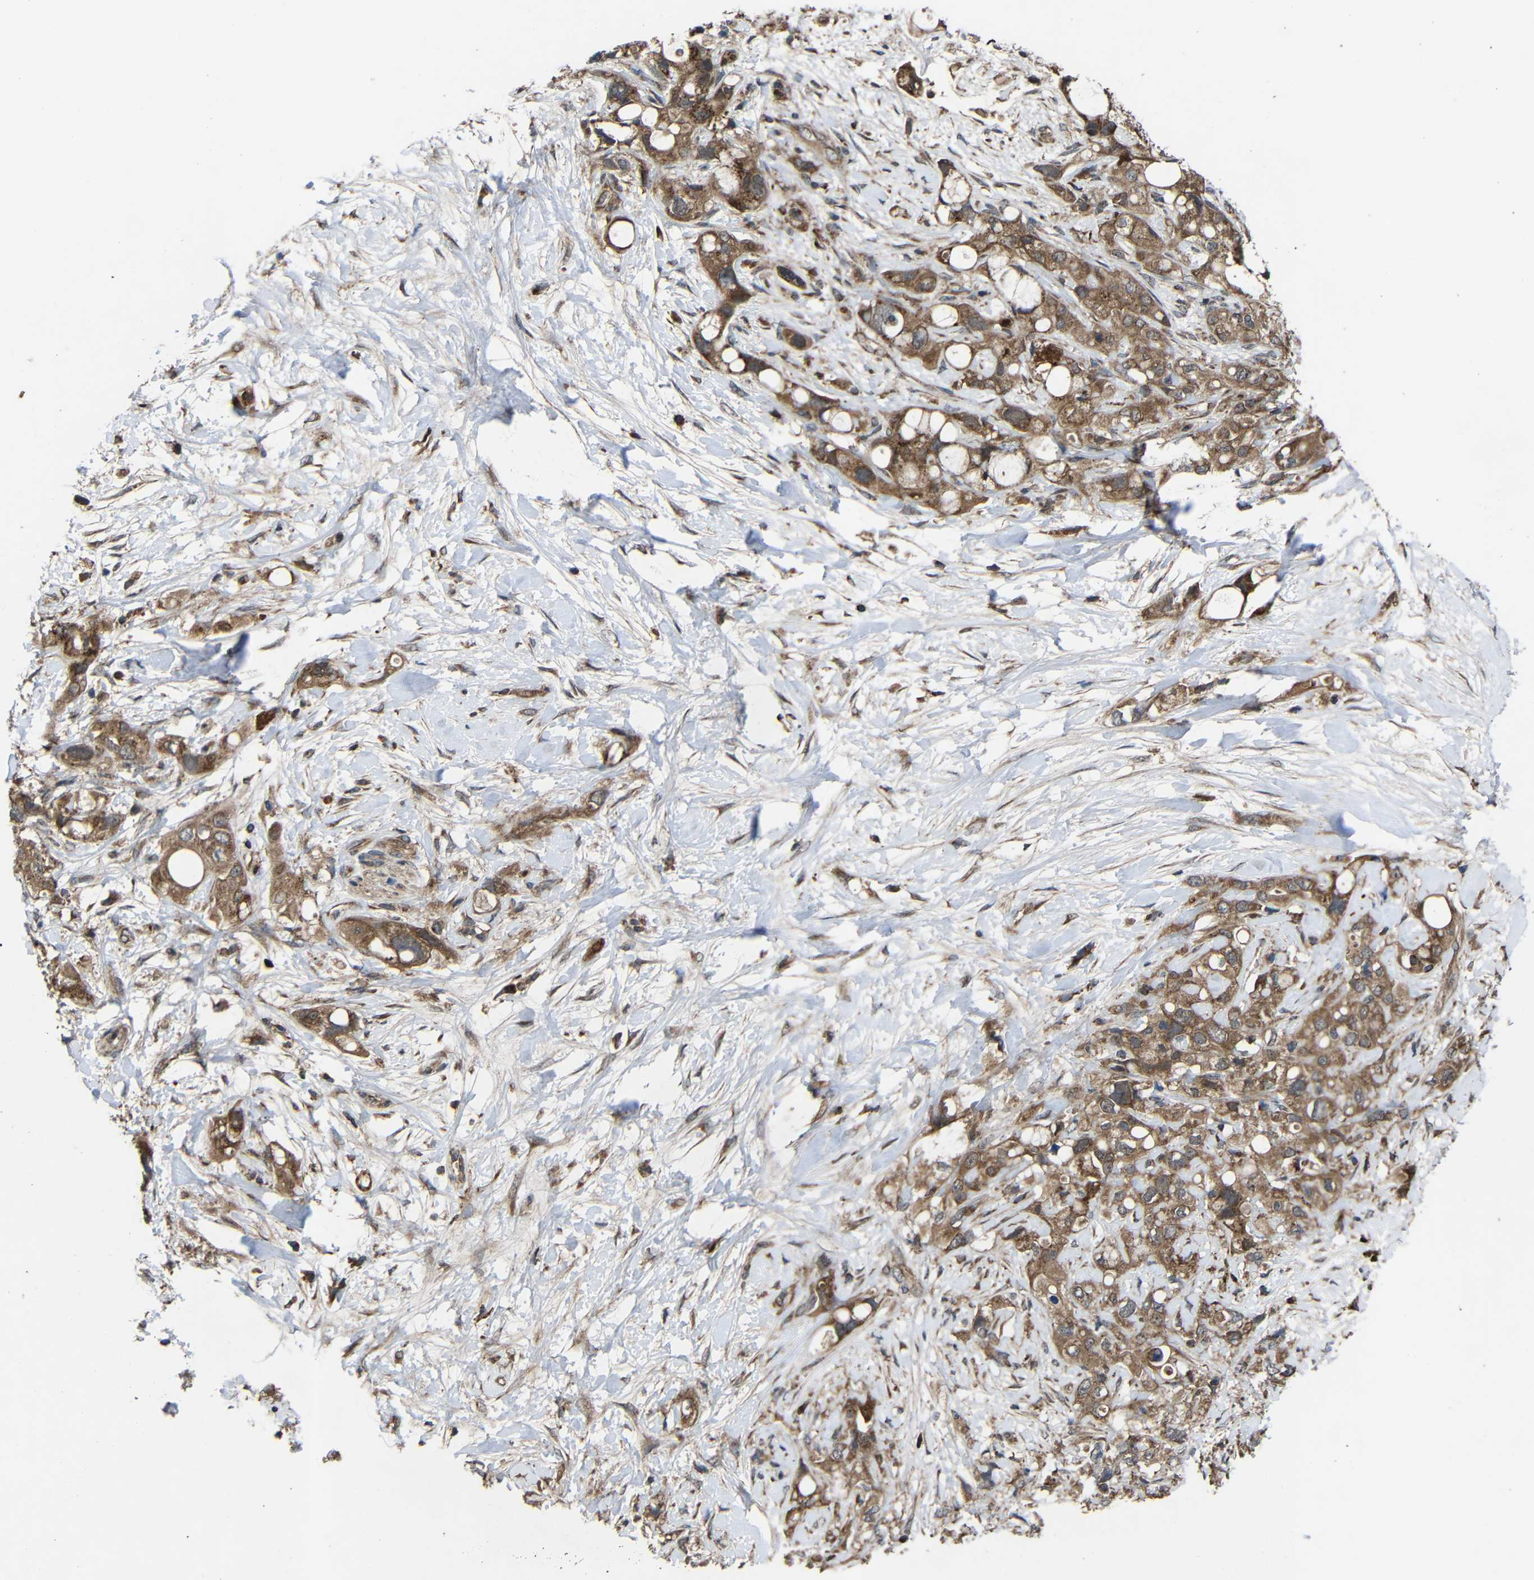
{"staining": {"intensity": "moderate", "quantity": ">75%", "location": "cytoplasmic/membranous"}, "tissue": "pancreatic cancer", "cell_type": "Tumor cells", "image_type": "cancer", "snomed": [{"axis": "morphology", "description": "Adenocarcinoma, NOS"}, {"axis": "topography", "description": "Pancreas"}], "caption": "High-power microscopy captured an immunohistochemistry (IHC) histopathology image of pancreatic adenocarcinoma, revealing moderate cytoplasmic/membranous positivity in about >75% of tumor cells.", "gene": "C1GALT1", "patient": {"sex": "female", "age": 56}}